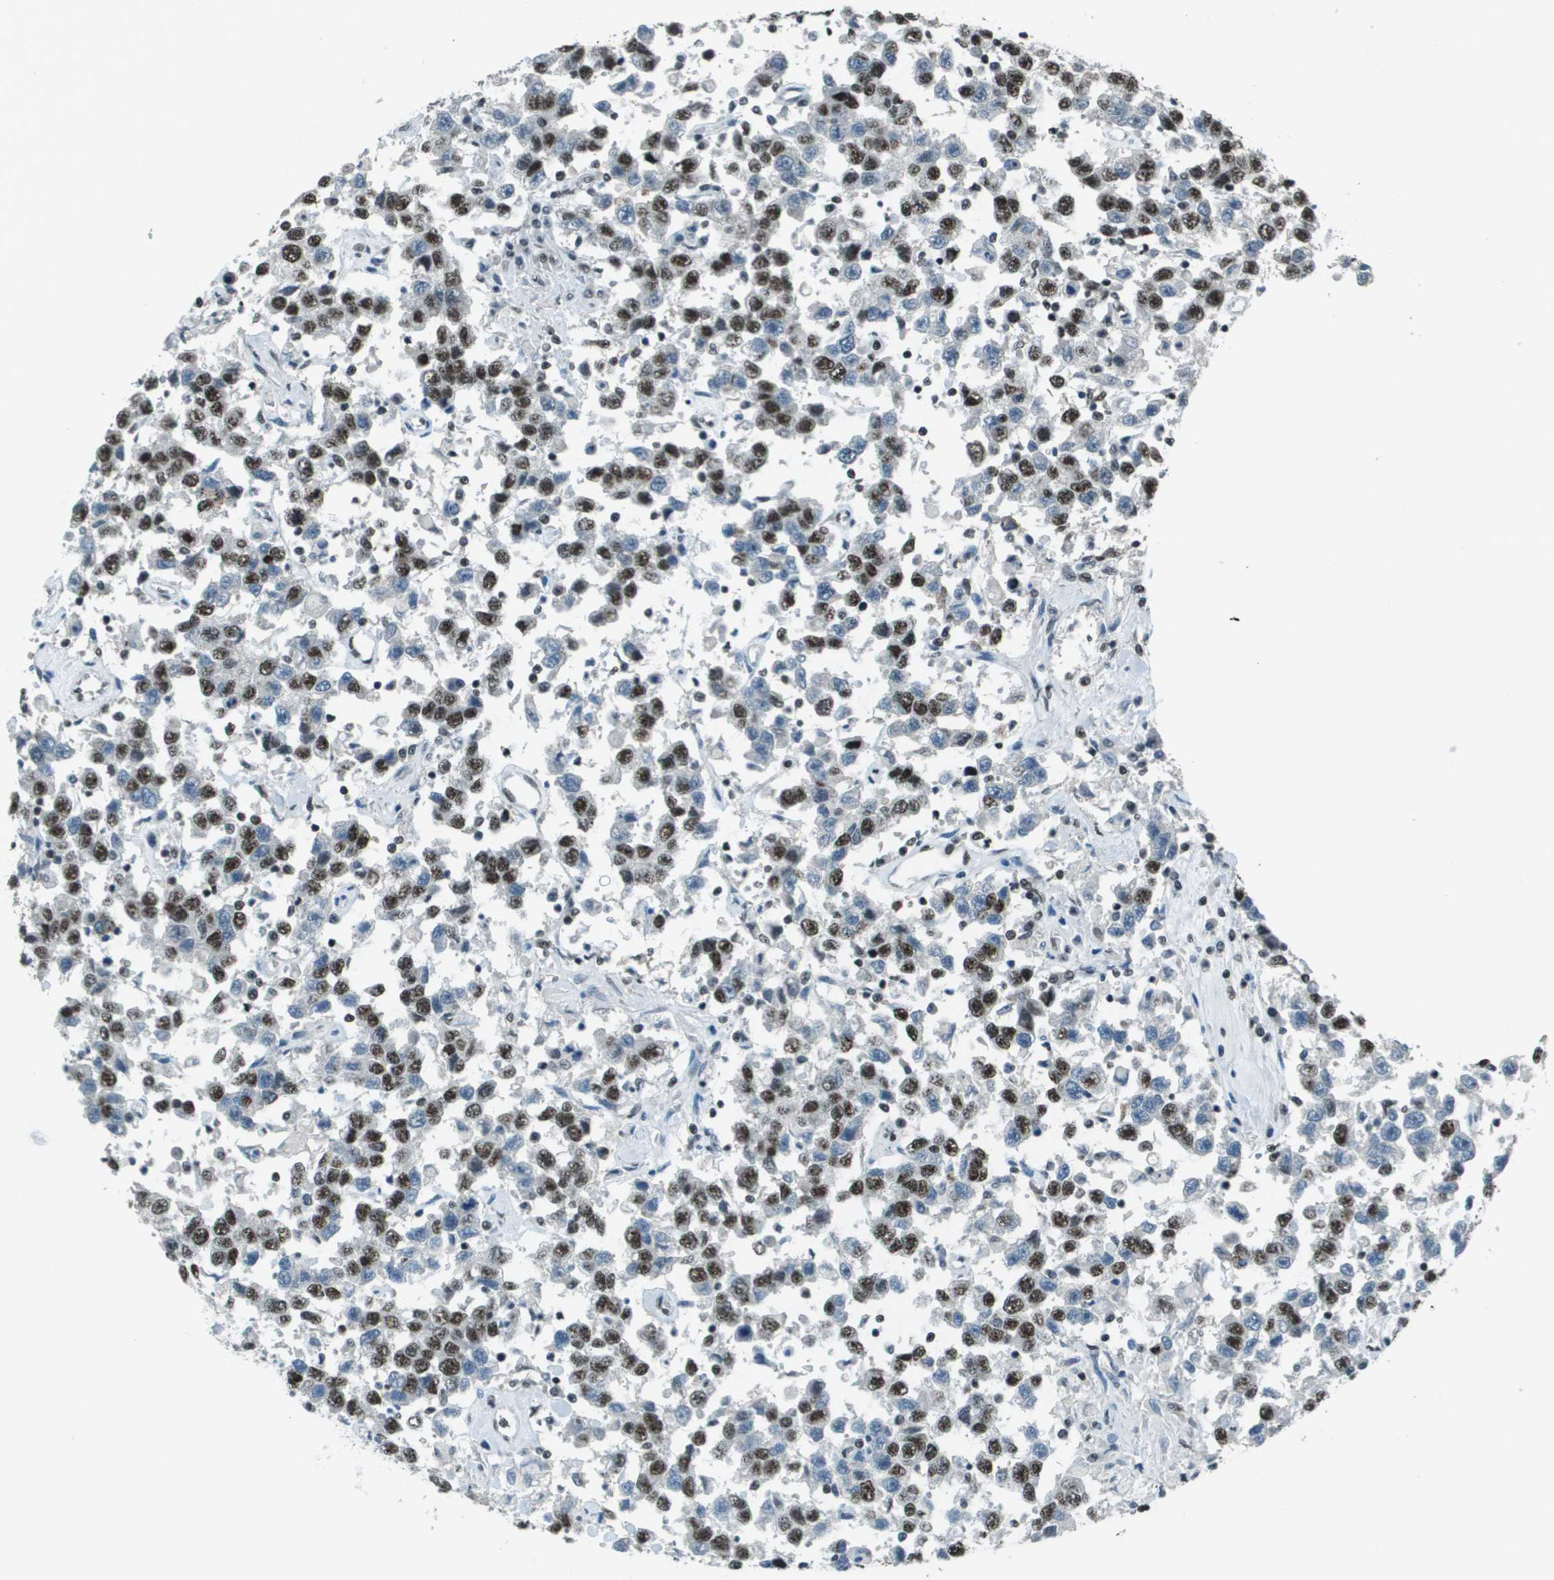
{"staining": {"intensity": "moderate", "quantity": ">75%", "location": "nuclear"}, "tissue": "testis cancer", "cell_type": "Tumor cells", "image_type": "cancer", "snomed": [{"axis": "morphology", "description": "Seminoma, NOS"}, {"axis": "topography", "description": "Testis"}], "caption": "An image showing moderate nuclear expression in approximately >75% of tumor cells in seminoma (testis), as visualized by brown immunohistochemical staining.", "gene": "DEPDC1", "patient": {"sex": "male", "age": 41}}